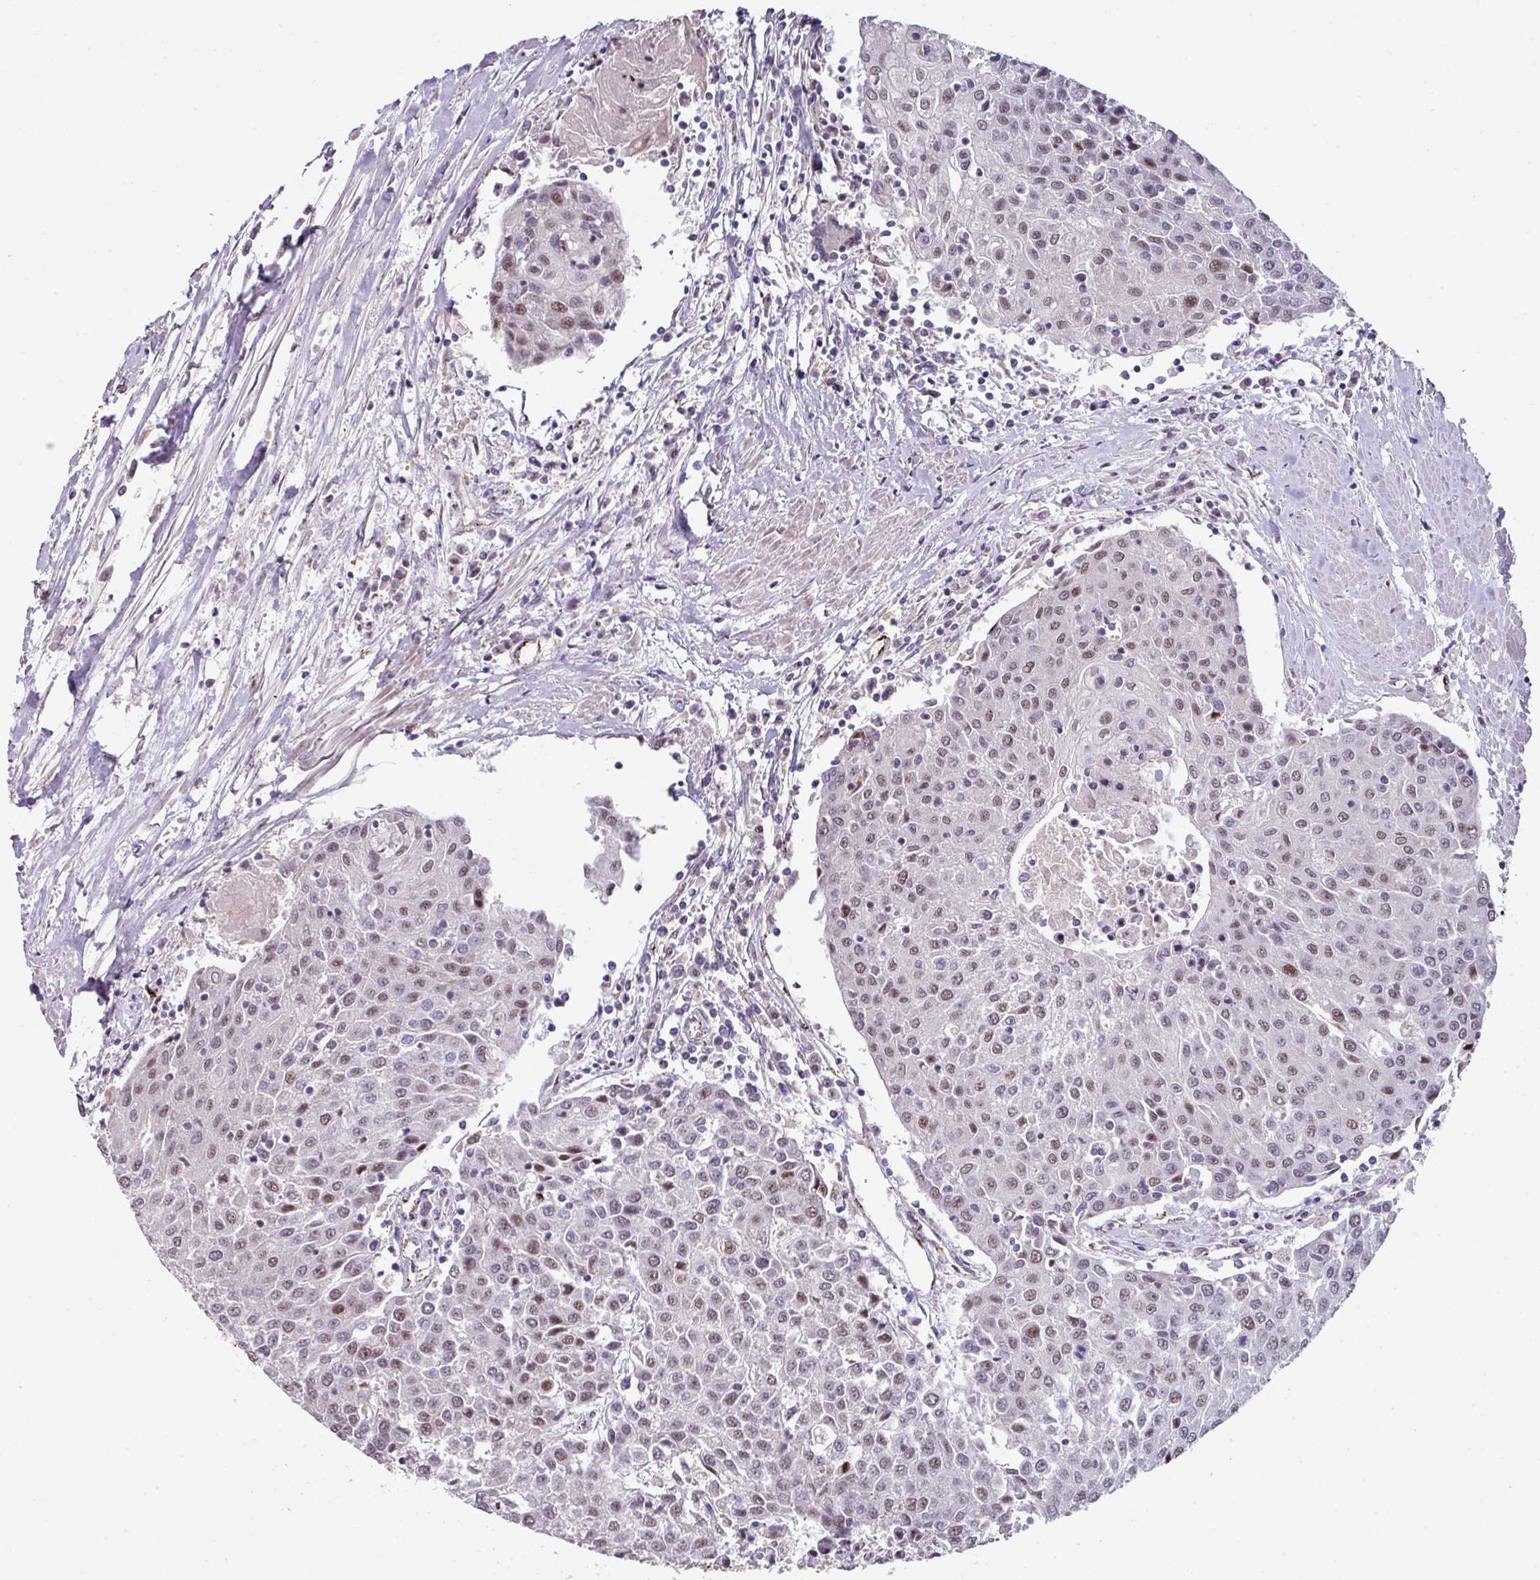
{"staining": {"intensity": "moderate", "quantity": "25%-75%", "location": "nuclear"}, "tissue": "urothelial cancer", "cell_type": "Tumor cells", "image_type": "cancer", "snomed": [{"axis": "morphology", "description": "Urothelial carcinoma, High grade"}, {"axis": "topography", "description": "Urinary bladder"}], "caption": "The histopathology image reveals immunohistochemical staining of urothelial cancer. There is moderate nuclear positivity is appreciated in about 25%-75% of tumor cells. Immunohistochemistry stains the protein of interest in brown and the nuclei are stained blue.", "gene": "SIDT2", "patient": {"sex": "female", "age": 85}}